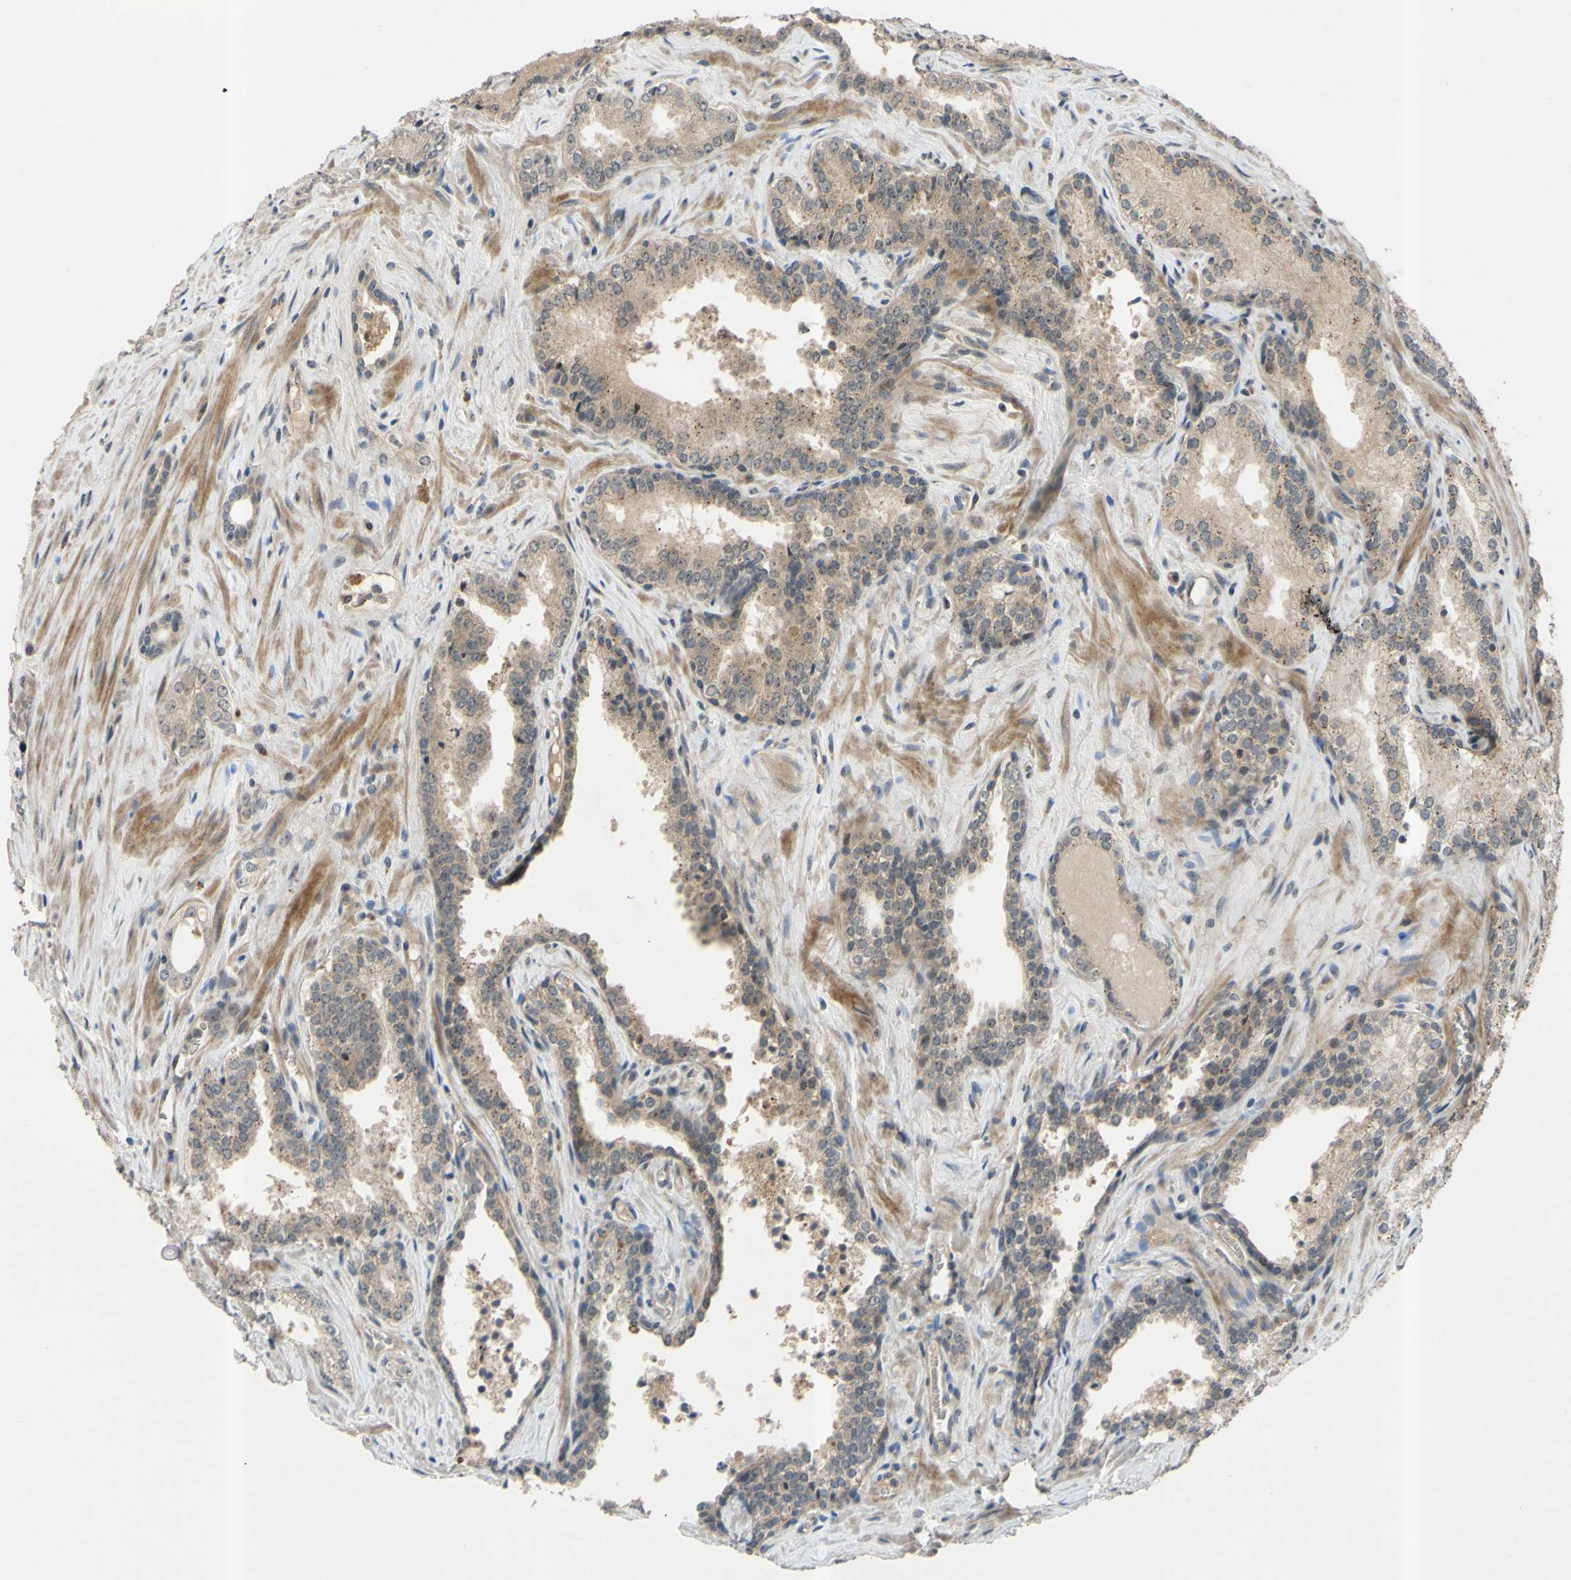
{"staining": {"intensity": "weak", "quantity": "25%-75%", "location": "cytoplasmic/membranous"}, "tissue": "prostate cancer", "cell_type": "Tumor cells", "image_type": "cancer", "snomed": [{"axis": "morphology", "description": "Adenocarcinoma, Low grade"}, {"axis": "topography", "description": "Prostate"}], "caption": "DAB immunohistochemical staining of human prostate cancer shows weak cytoplasmic/membranous protein positivity in approximately 25%-75% of tumor cells. Nuclei are stained in blue.", "gene": "ALK", "patient": {"sex": "male", "age": 60}}